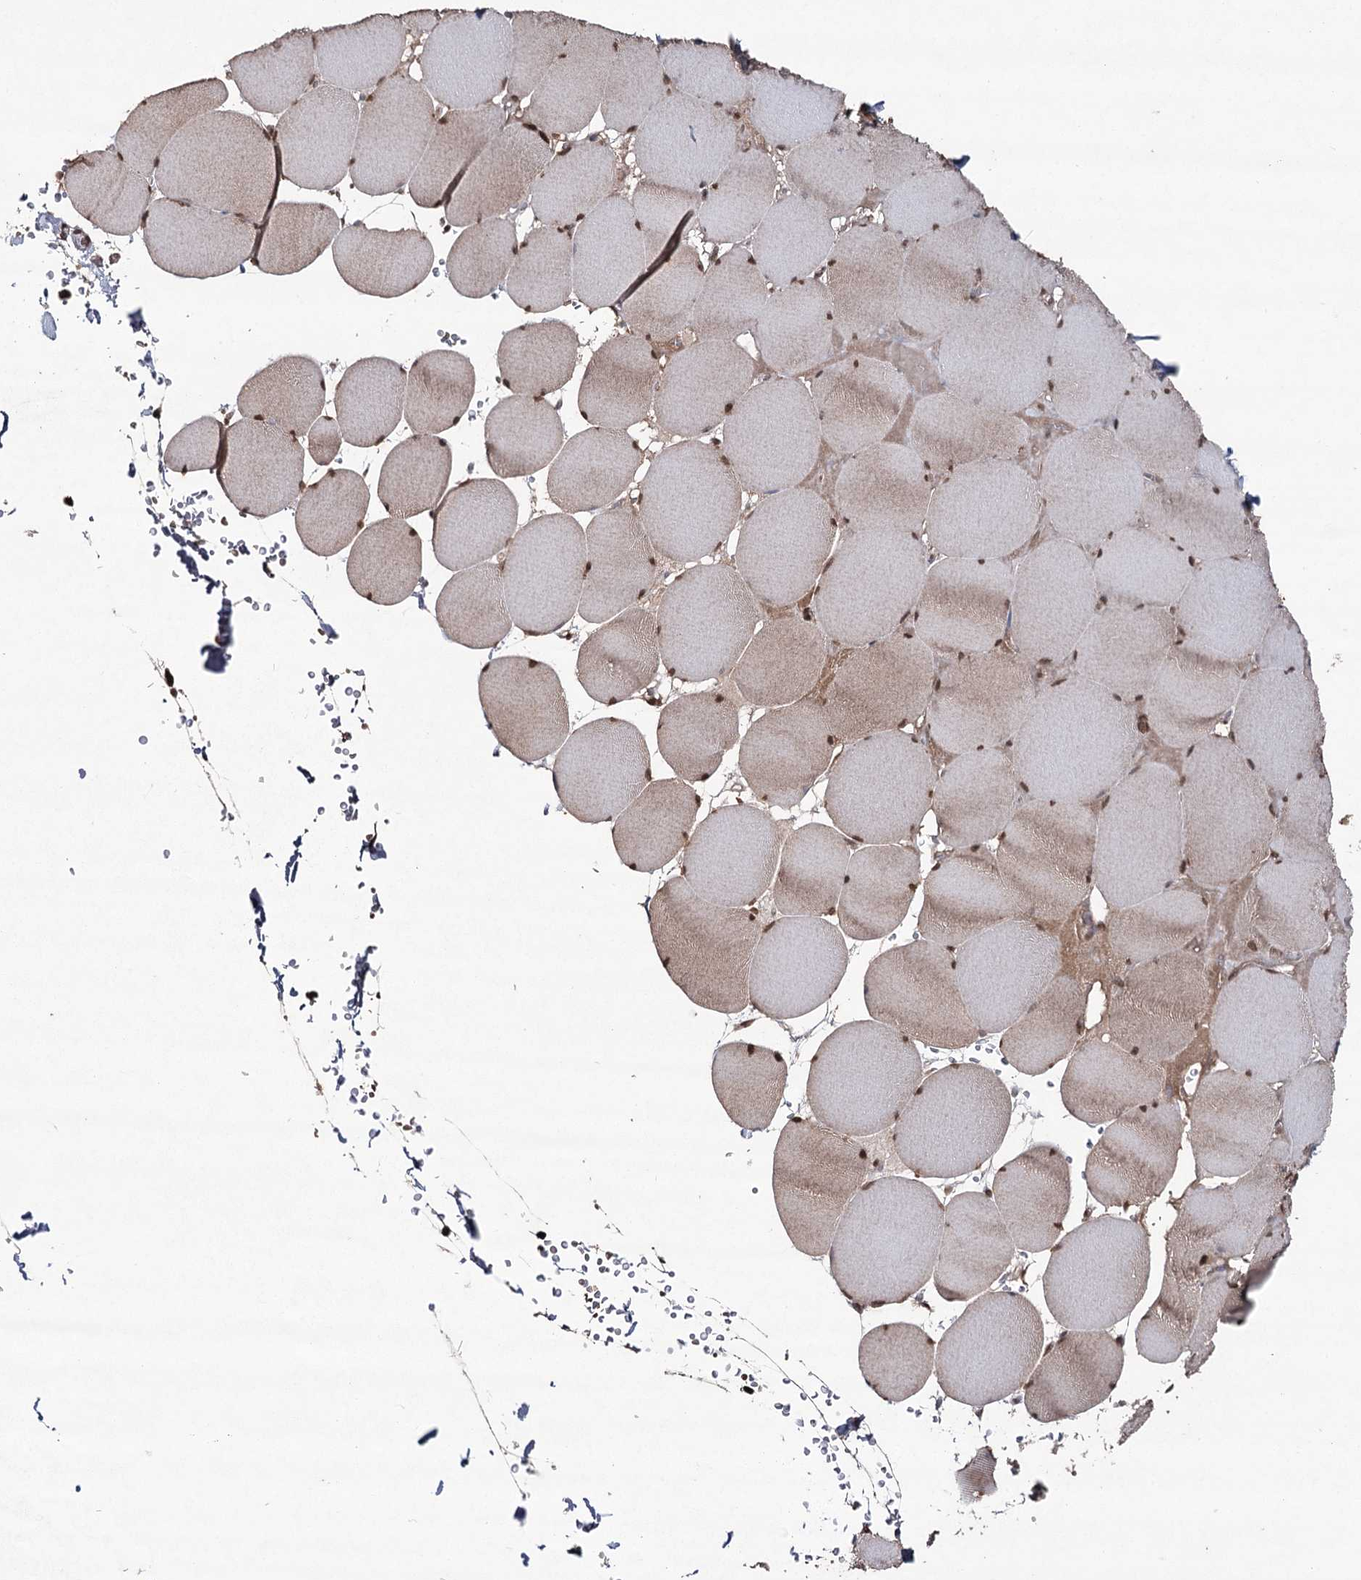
{"staining": {"intensity": "moderate", "quantity": "25%-75%", "location": "cytoplasmic/membranous,nuclear"}, "tissue": "skeletal muscle", "cell_type": "Myocytes", "image_type": "normal", "snomed": [{"axis": "morphology", "description": "Normal tissue, NOS"}, {"axis": "topography", "description": "Skeletal muscle"}, {"axis": "topography", "description": "Head-Neck"}], "caption": "The immunohistochemical stain highlights moderate cytoplasmic/membranous,nuclear positivity in myocytes of benign skeletal muscle. (Brightfield microscopy of DAB IHC at high magnification).", "gene": "ATG14", "patient": {"sex": "male", "age": 66}}